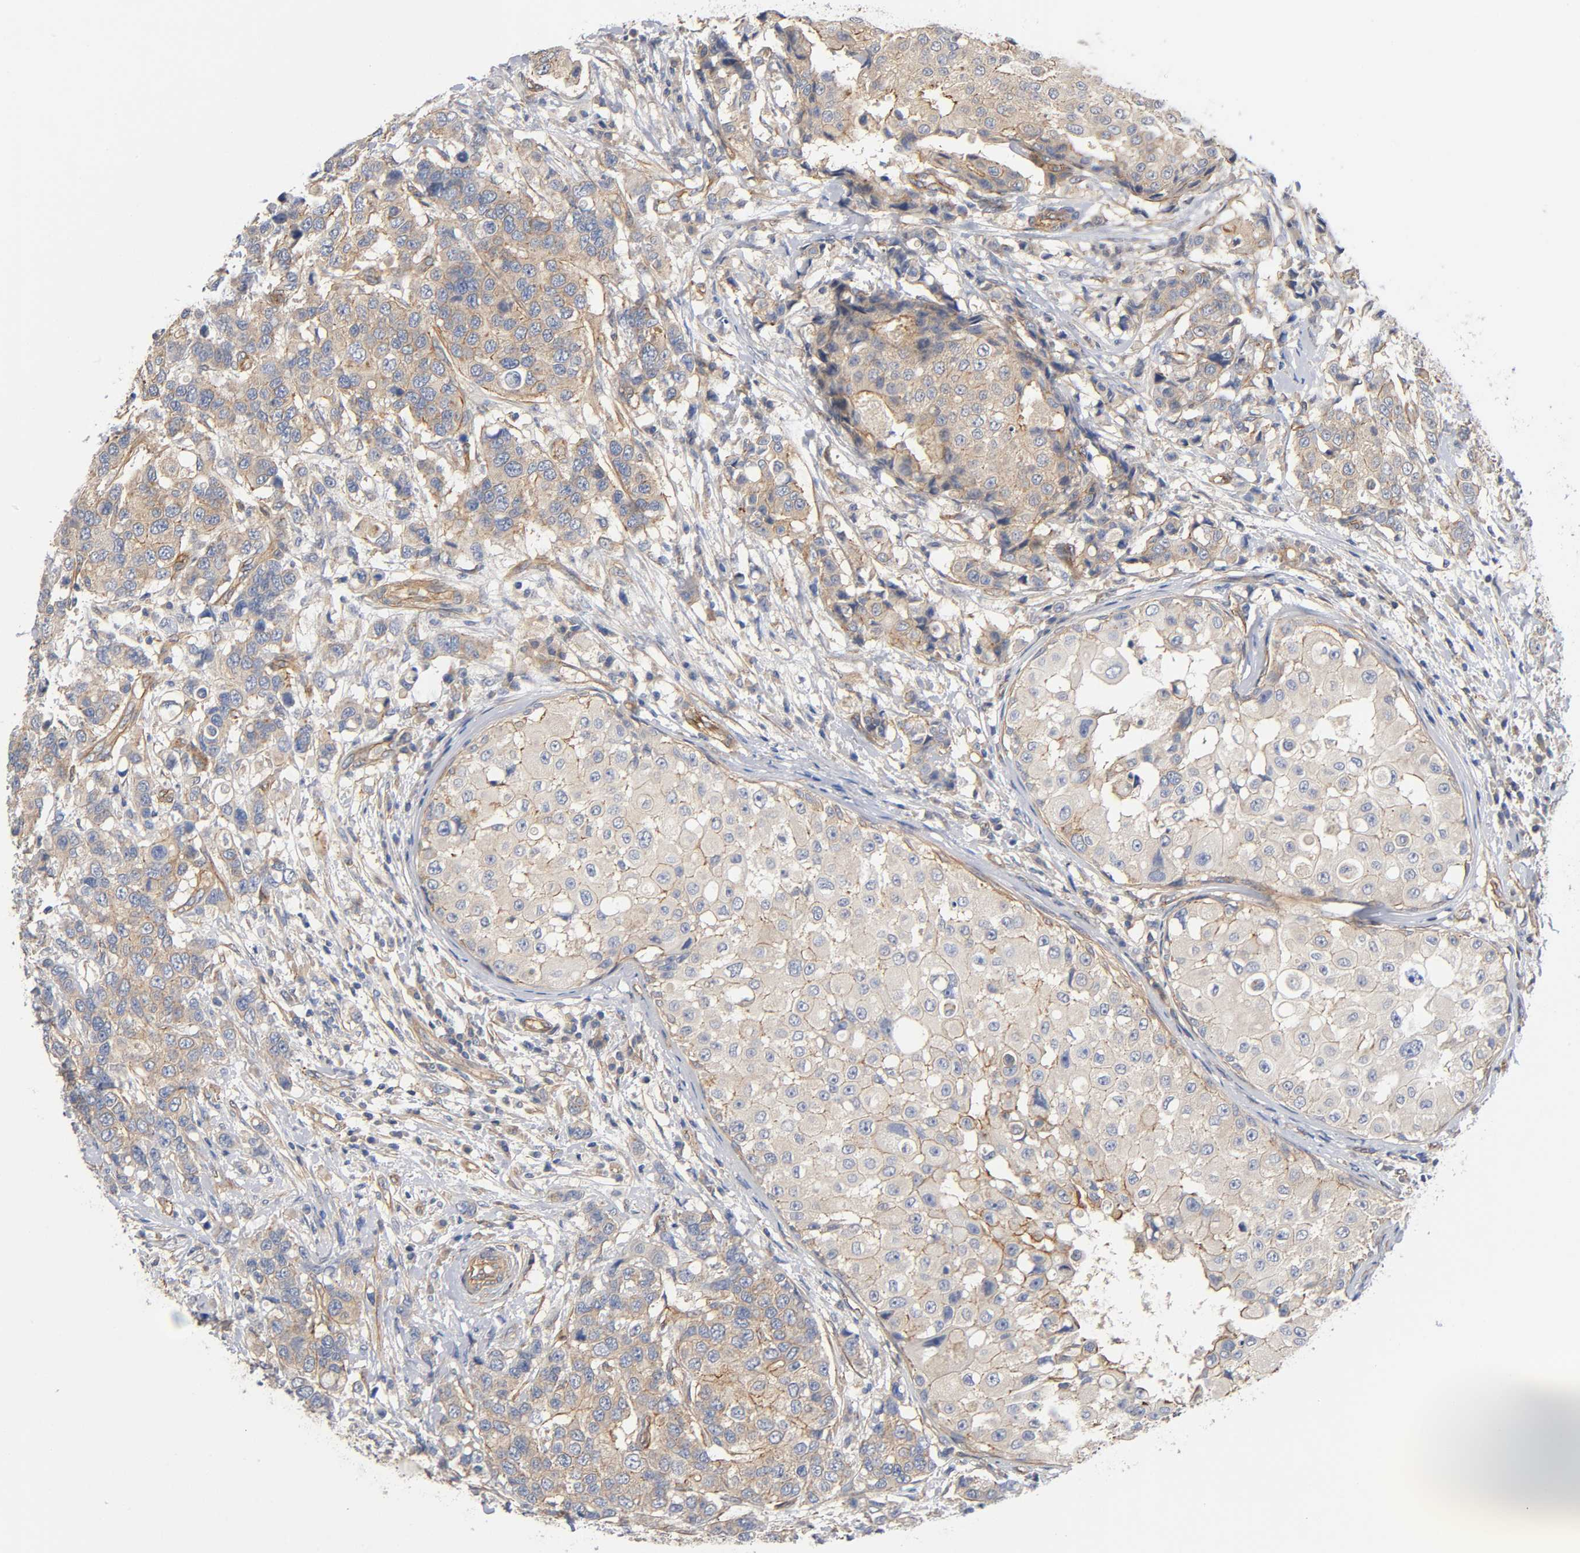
{"staining": {"intensity": "weak", "quantity": "25%-75%", "location": "cytoplasmic/membranous"}, "tissue": "breast cancer", "cell_type": "Tumor cells", "image_type": "cancer", "snomed": [{"axis": "morphology", "description": "Duct carcinoma"}, {"axis": "topography", "description": "Breast"}], "caption": "Tumor cells show low levels of weak cytoplasmic/membranous expression in approximately 25%-75% of cells in breast cancer.", "gene": "MARS1", "patient": {"sex": "female", "age": 27}}